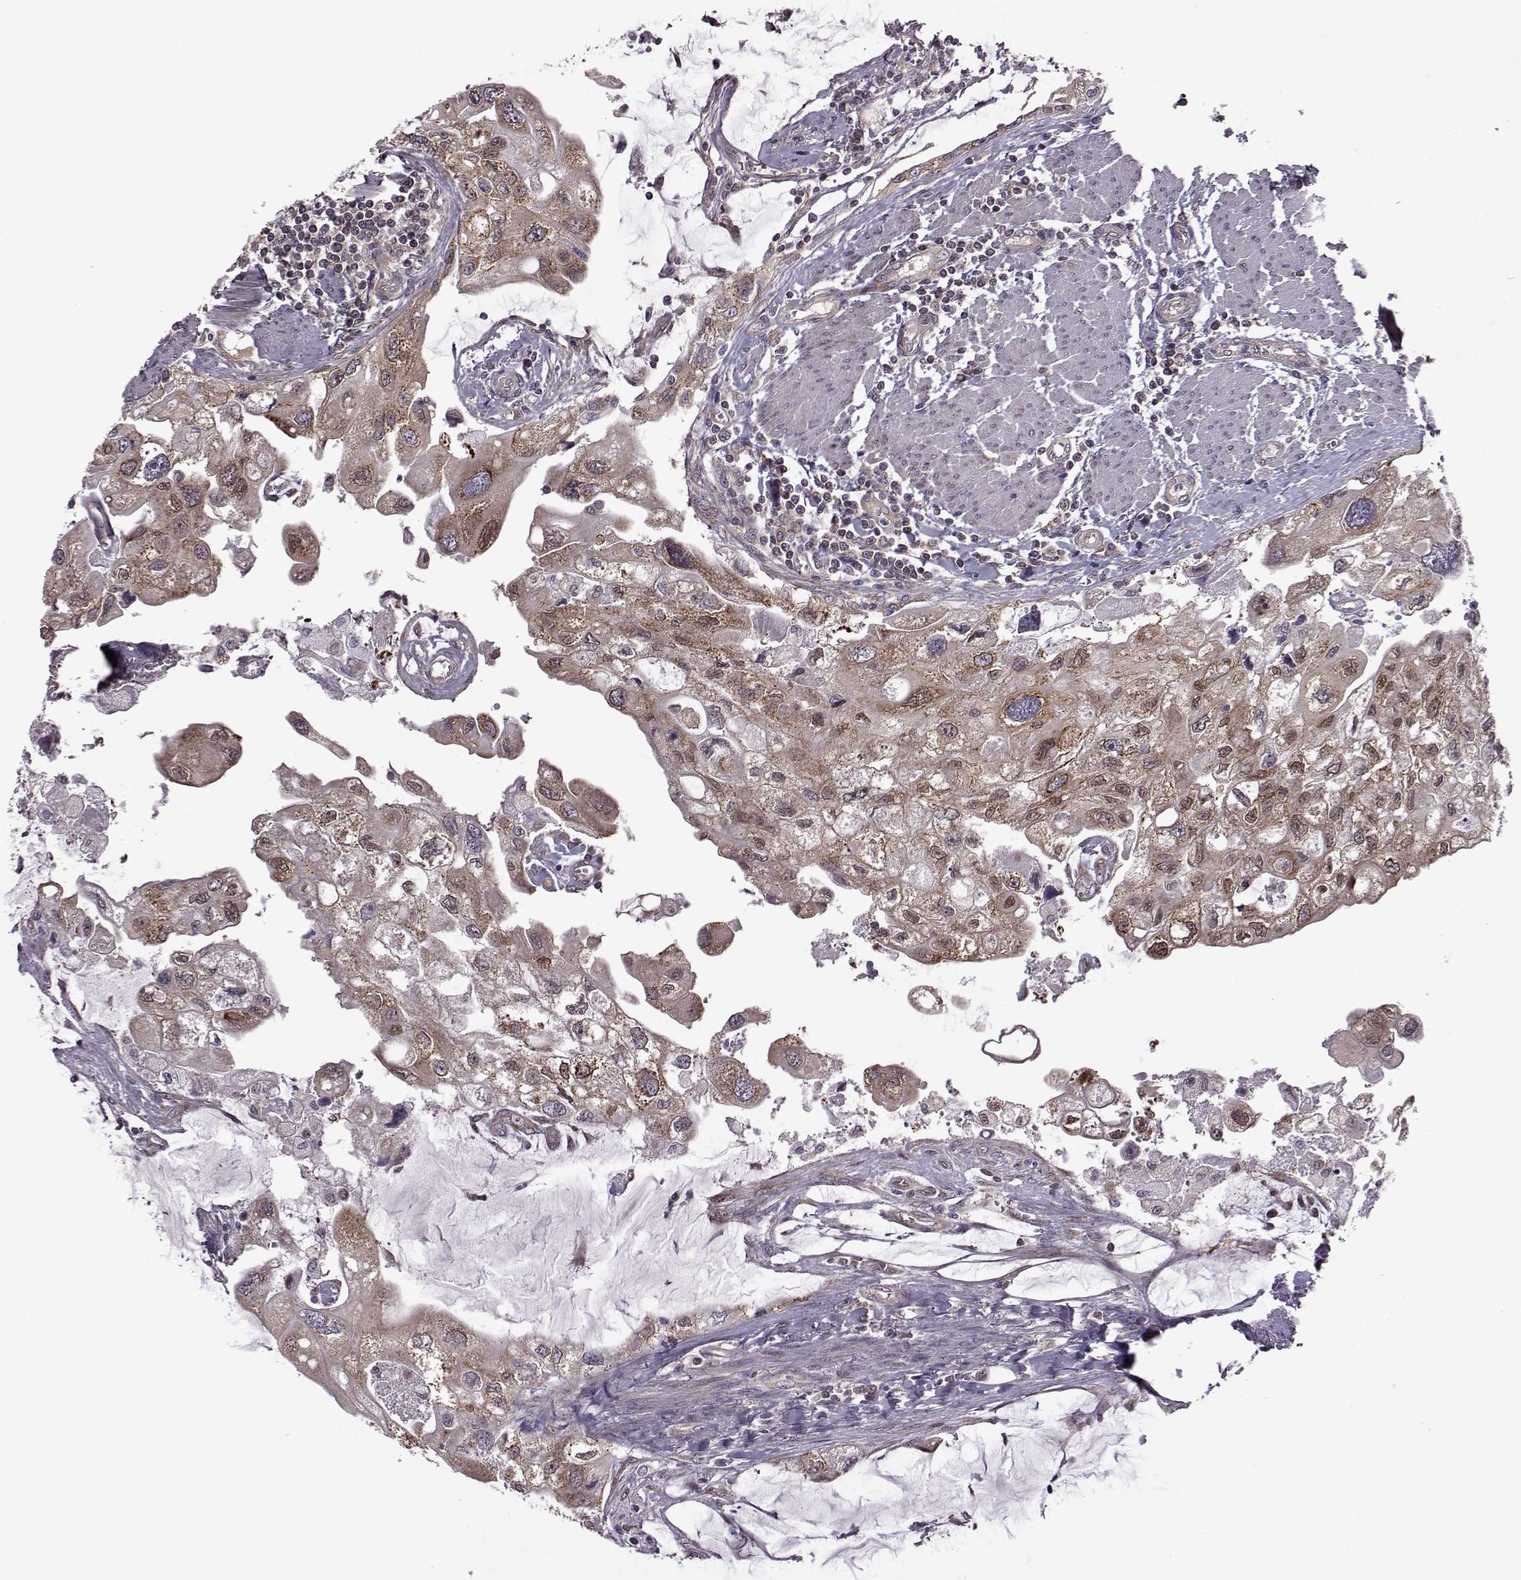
{"staining": {"intensity": "strong", "quantity": ">75%", "location": "cytoplasmic/membranous"}, "tissue": "urothelial cancer", "cell_type": "Tumor cells", "image_type": "cancer", "snomed": [{"axis": "morphology", "description": "Urothelial carcinoma, High grade"}, {"axis": "topography", "description": "Urinary bladder"}], "caption": "Immunohistochemistry of urothelial cancer reveals high levels of strong cytoplasmic/membranous expression in approximately >75% of tumor cells. The staining was performed using DAB (3,3'-diaminobenzidine), with brown indicating positive protein expression. Nuclei are stained blue with hematoxylin.", "gene": "URI1", "patient": {"sex": "male", "age": 59}}